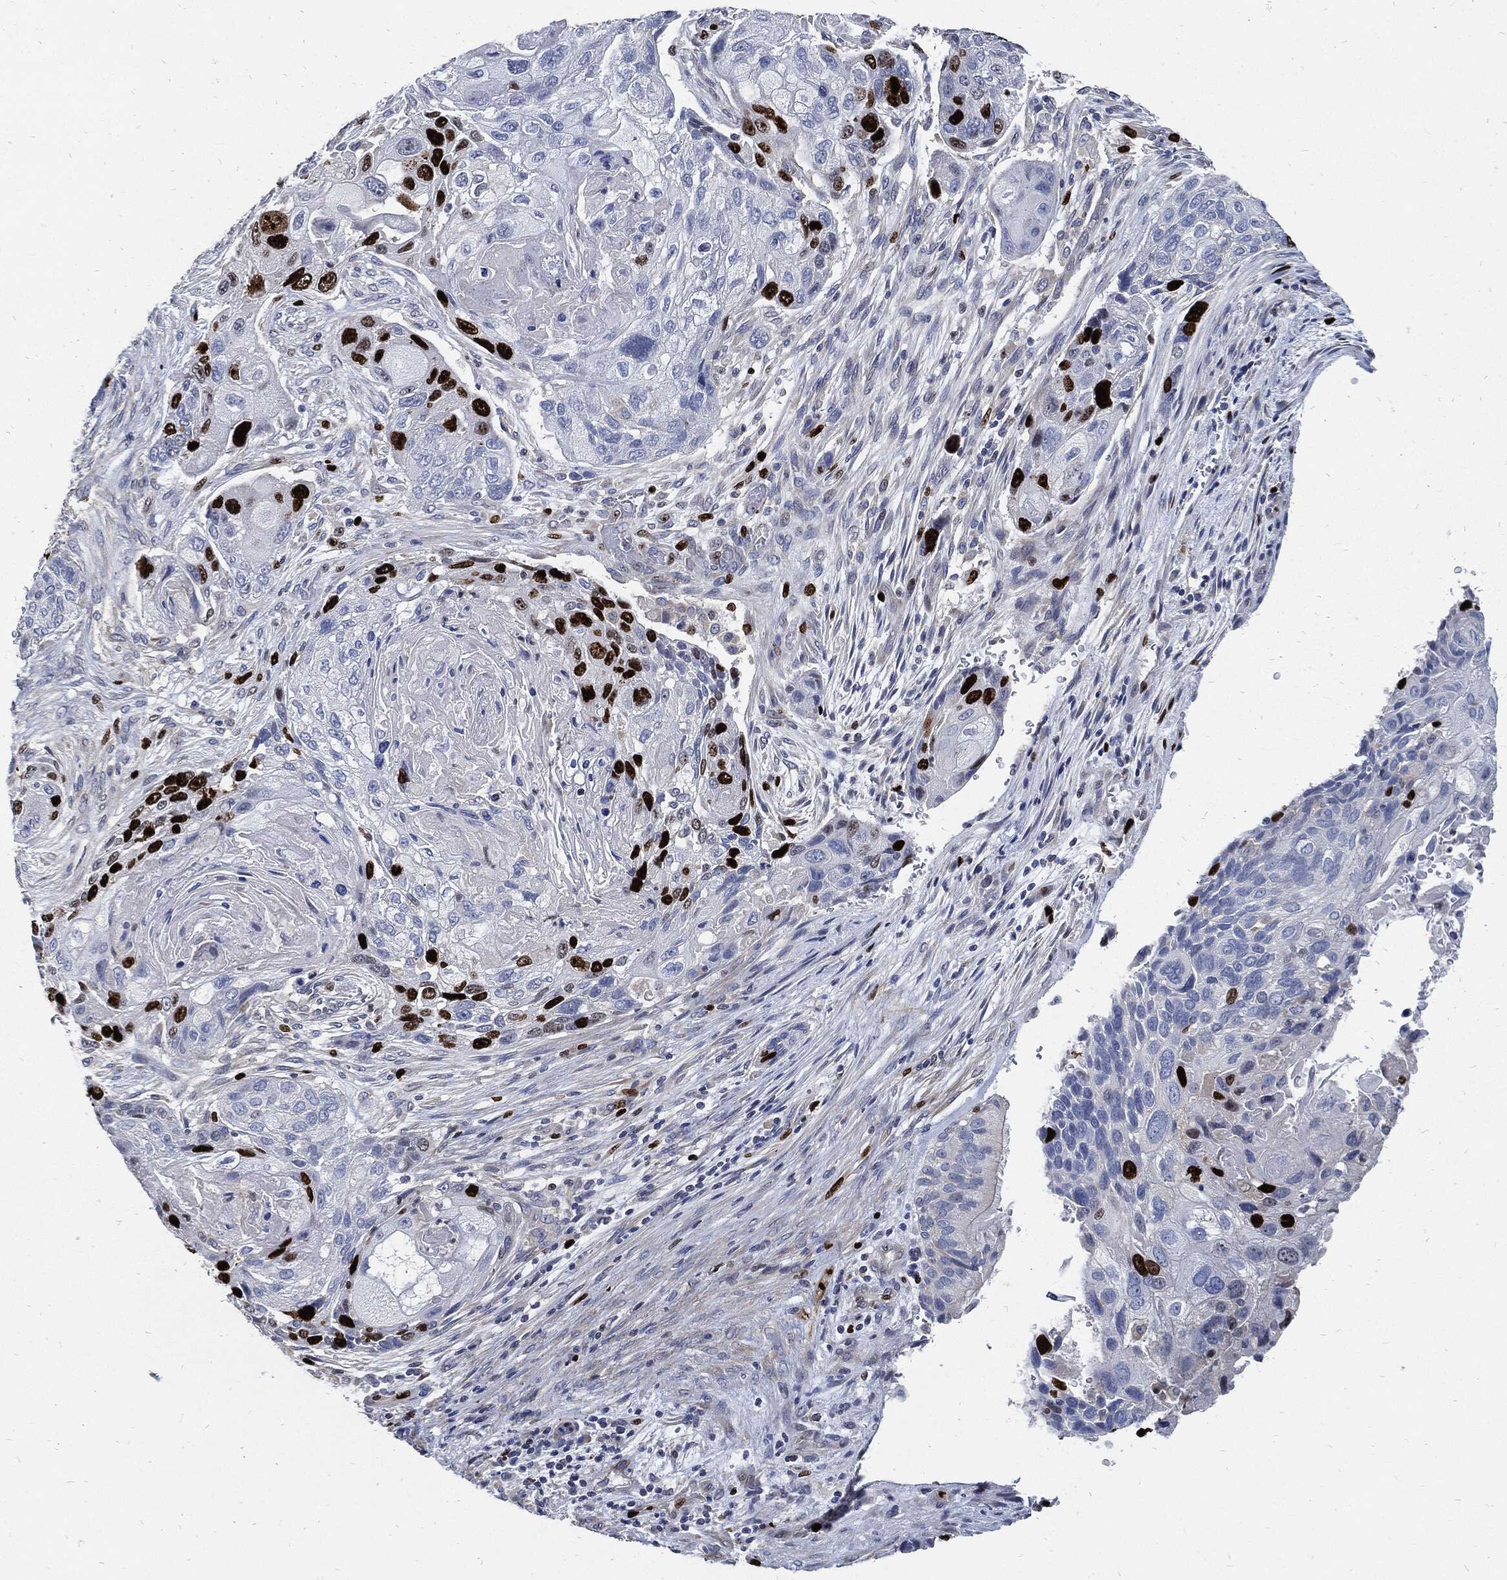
{"staining": {"intensity": "strong", "quantity": "<25%", "location": "nuclear"}, "tissue": "lung cancer", "cell_type": "Tumor cells", "image_type": "cancer", "snomed": [{"axis": "morphology", "description": "Normal tissue, NOS"}, {"axis": "morphology", "description": "Squamous cell carcinoma, NOS"}, {"axis": "topography", "description": "Bronchus"}, {"axis": "topography", "description": "Lung"}], "caption": "Squamous cell carcinoma (lung) was stained to show a protein in brown. There is medium levels of strong nuclear expression in approximately <25% of tumor cells.", "gene": "MKI67", "patient": {"sex": "male", "age": 69}}